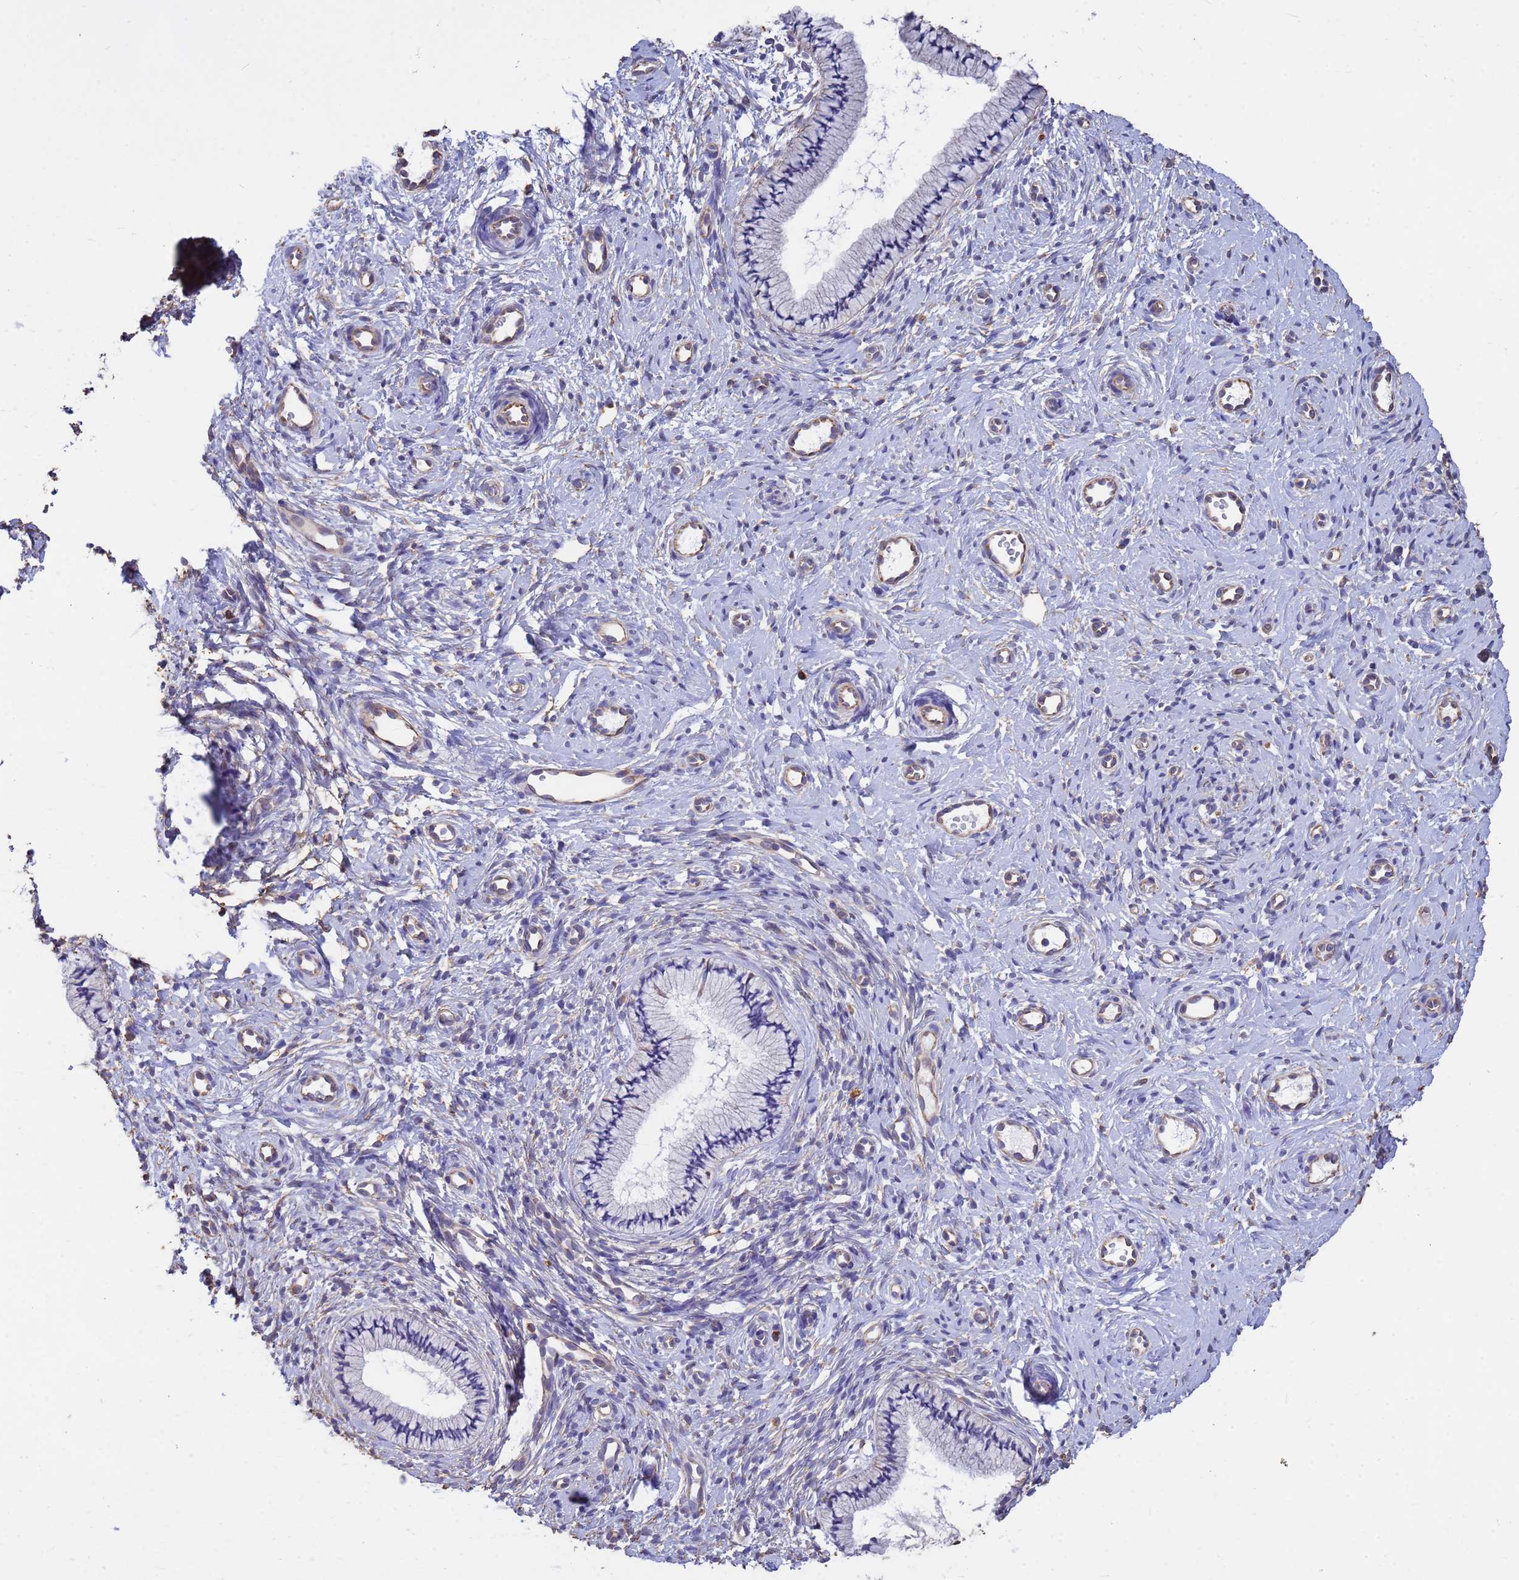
{"staining": {"intensity": "negative", "quantity": "none", "location": "none"}, "tissue": "cervix", "cell_type": "Glandular cells", "image_type": "normal", "snomed": [{"axis": "morphology", "description": "Normal tissue, NOS"}, {"axis": "topography", "description": "Cervix"}], "caption": "Glandular cells are negative for protein expression in unremarkable human cervix. Nuclei are stained in blue.", "gene": "TCEAL3", "patient": {"sex": "female", "age": 57}}